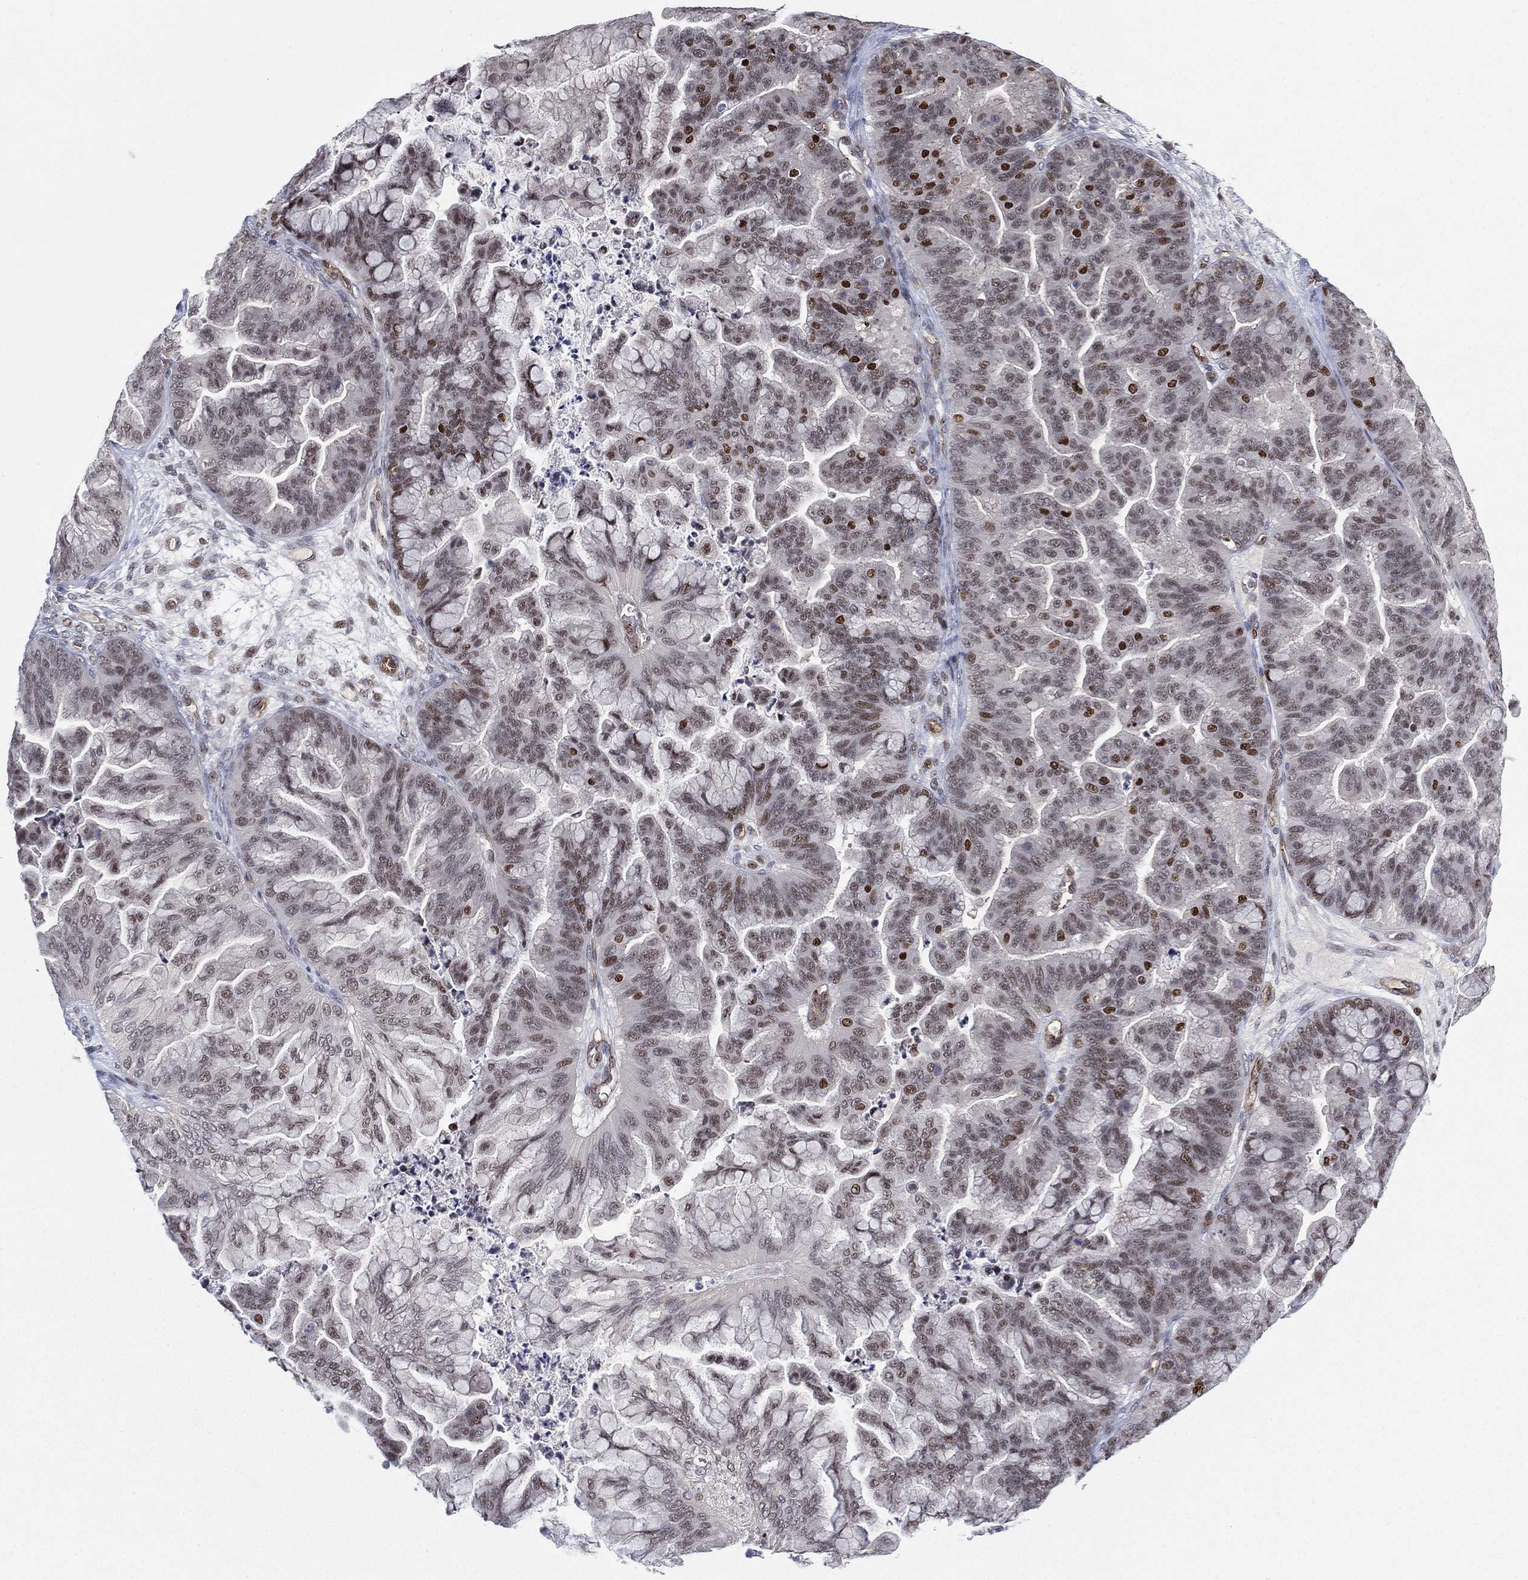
{"staining": {"intensity": "moderate", "quantity": "<25%", "location": "nuclear"}, "tissue": "ovarian cancer", "cell_type": "Tumor cells", "image_type": "cancer", "snomed": [{"axis": "morphology", "description": "Cystadenocarcinoma, mucinous, NOS"}, {"axis": "topography", "description": "Ovary"}], "caption": "Immunohistochemistry (DAB (3,3'-diaminobenzidine)) staining of ovarian mucinous cystadenocarcinoma reveals moderate nuclear protein expression in approximately <25% of tumor cells. Using DAB (3,3'-diaminobenzidine) (brown) and hematoxylin (blue) stains, captured at high magnification using brightfield microscopy.", "gene": "GSE1", "patient": {"sex": "female", "age": 67}}